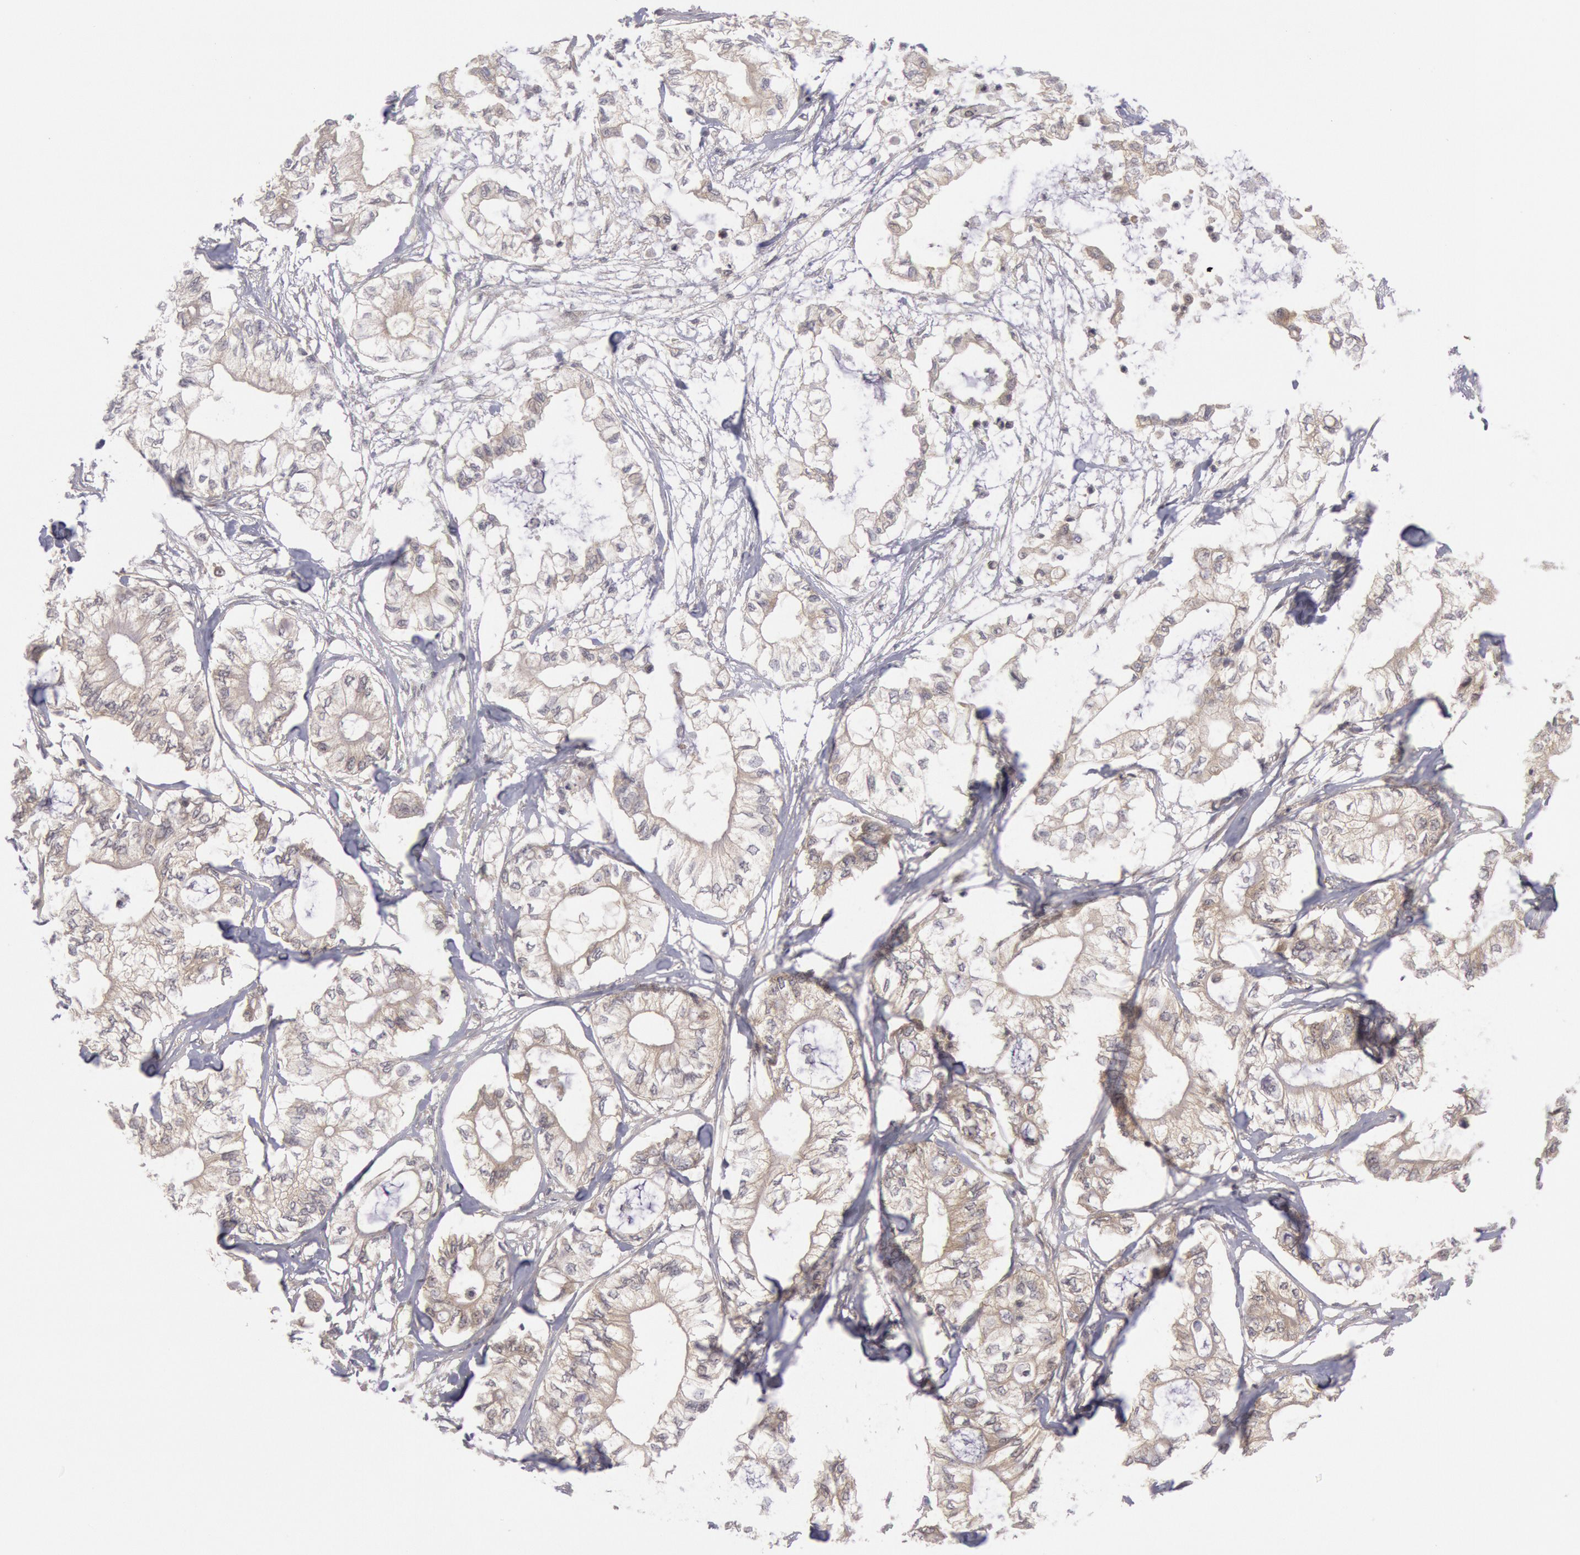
{"staining": {"intensity": "weak", "quantity": ">75%", "location": "cytoplasmic/membranous"}, "tissue": "pancreatic cancer", "cell_type": "Tumor cells", "image_type": "cancer", "snomed": [{"axis": "morphology", "description": "Adenocarcinoma, NOS"}, {"axis": "topography", "description": "Pancreas"}], "caption": "About >75% of tumor cells in human pancreatic cancer (adenocarcinoma) exhibit weak cytoplasmic/membranous protein expression as visualized by brown immunohistochemical staining.", "gene": "BRAF", "patient": {"sex": "male", "age": 79}}